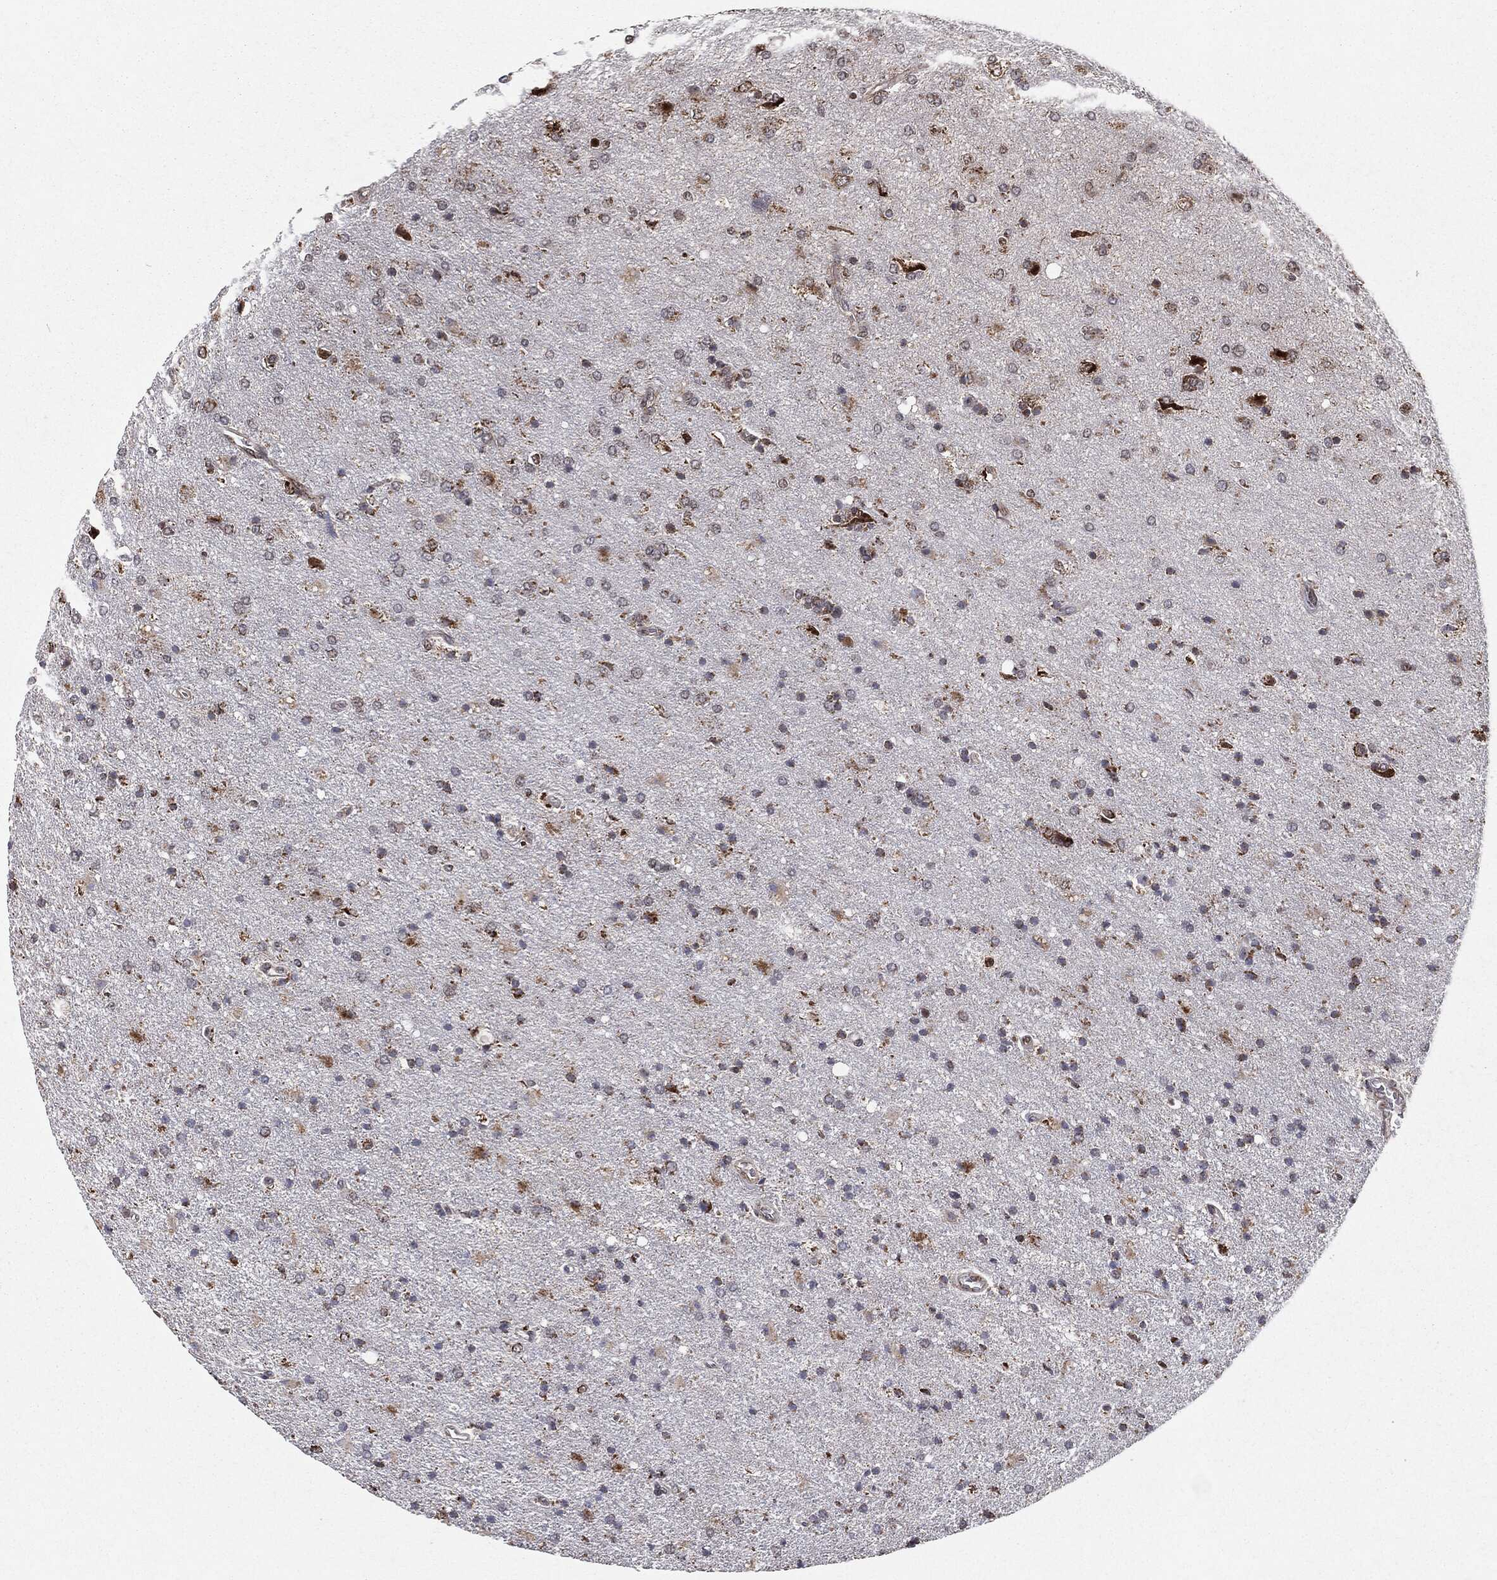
{"staining": {"intensity": "moderate", "quantity": "<25%", "location": "cytoplasmic/membranous"}, "tissue": "glioma", "cell_type": "Tumor cells", "image_type": "cancer", "snomed": [{"axis": "morphology", "description": "Glioma, malignant, High grade"}, {"axis": "topography", "description": "Cerebral cortex"}], "caption": "Brown immunohistochemical staining in malignant glioma (high-grade) exhibits moderate cytoplasmic/membranous positivity in approximately <25% of tumor cells. The staining was performed using DAB (3,3'-diaminobenzidine), with brown indicating positive protein expression. Nuclei are stained blue with hematoxylin.", "gene": "CHCHD2", "patient": {"sex": "male", "age": 70}}